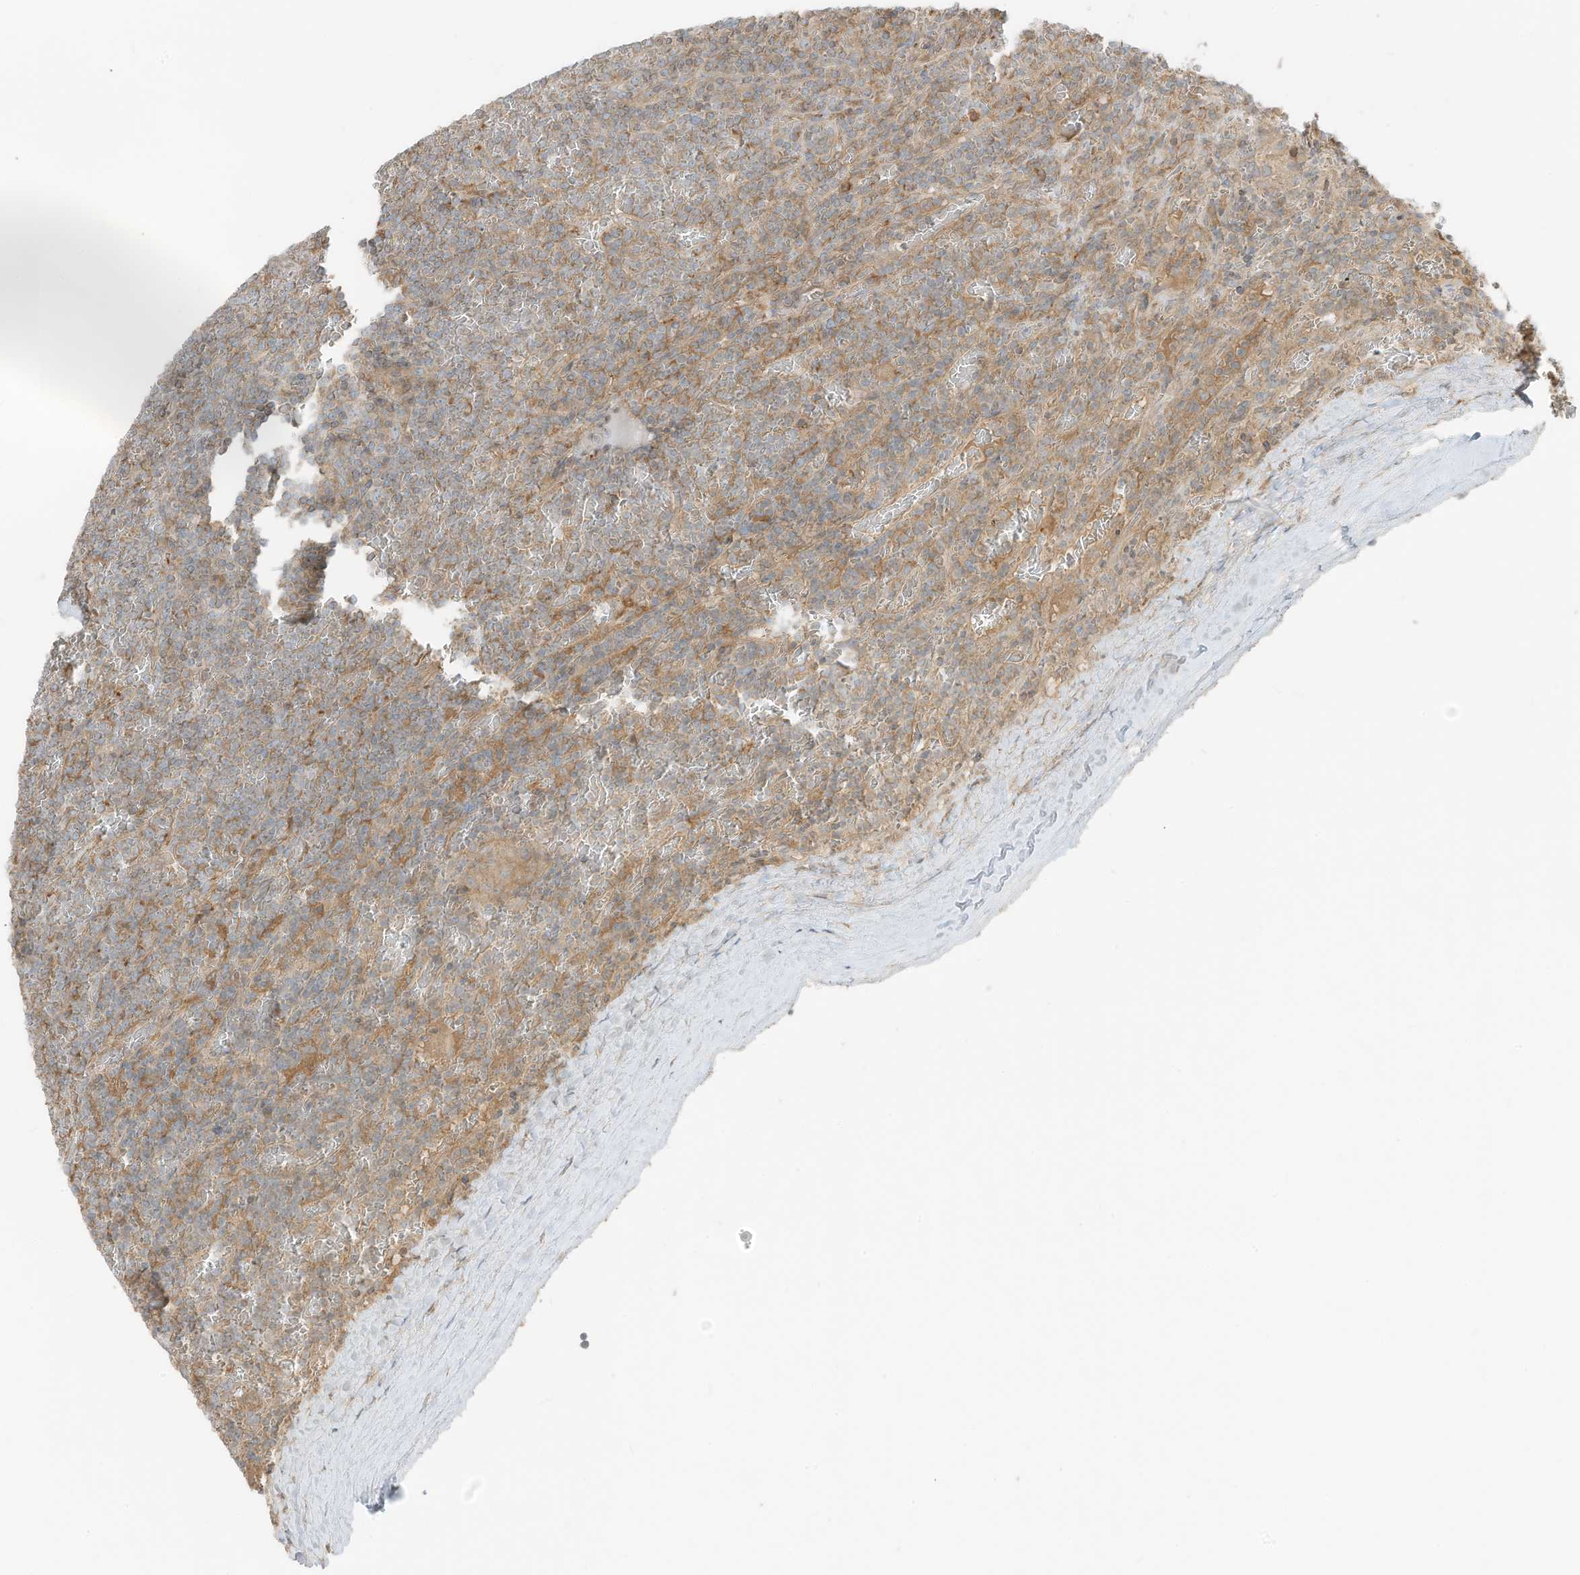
{"staining": {"intensity": "weak", "quantity": "25%-75%", "location": "cytoplasmic/membranous"}, "tissue": "lymphoma", "cell_type": "Tumor cells", "image_type": "cancer", "snomed": [{"axis": "morphology", "description": "Malignant lymphoma, non-Hodgkin's type, Low grade"}, {"axis": "topography", "description": "Spleen"}], "caption": "The micrograph demonstrates a brown stain indicating the presence of a protein in the cytoplasmic/membranous of tumor cells in lymphoma.", "gene": "SLC25A12", "patient": {"sex": "female", "age": 19}}